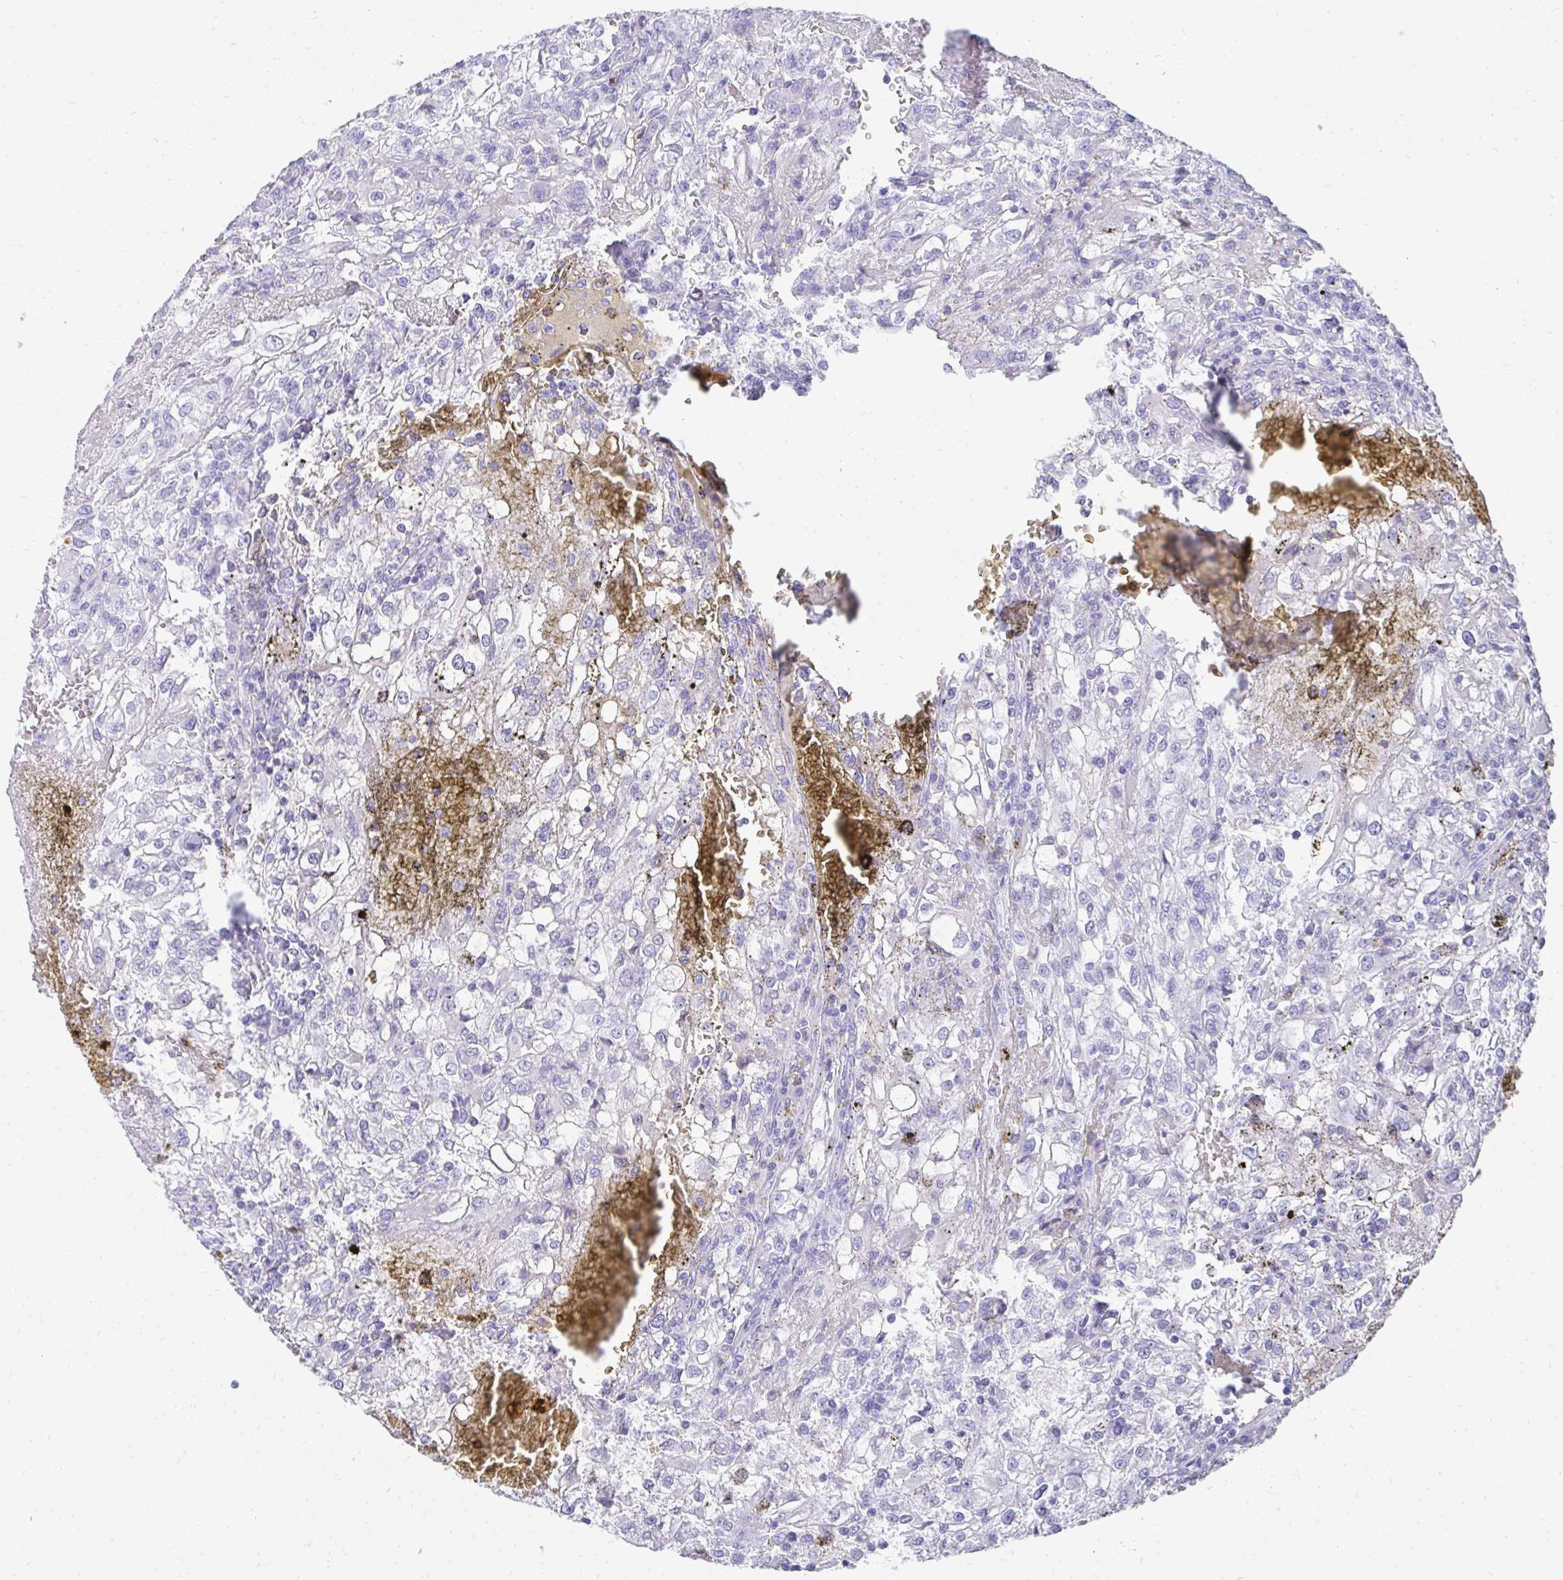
{"staining": {"intensity": "negative", "quantity": "none", "location": "none"}, "tissue": "renal cancer", "cell_type": "Tumor cells", "image_type": "cancer", "snomed": [{"axis": "morphology", "description": "Adenocarcinoma, NOS"}, {"axis": "topography", "description": "Kidney"}], "caption": "Tumor cells are negative for protein expression in human renal cancer (adenocarcinoma). The staining was performed using DAB (3,3'-diaminobenzidine) to visualize the protein expression in brown, while the nuclei were stained in blue with hematoxylin (Magnification: 20x).", "gene": "TNNT1", "patient": {"sex": "female", "age": 74}}